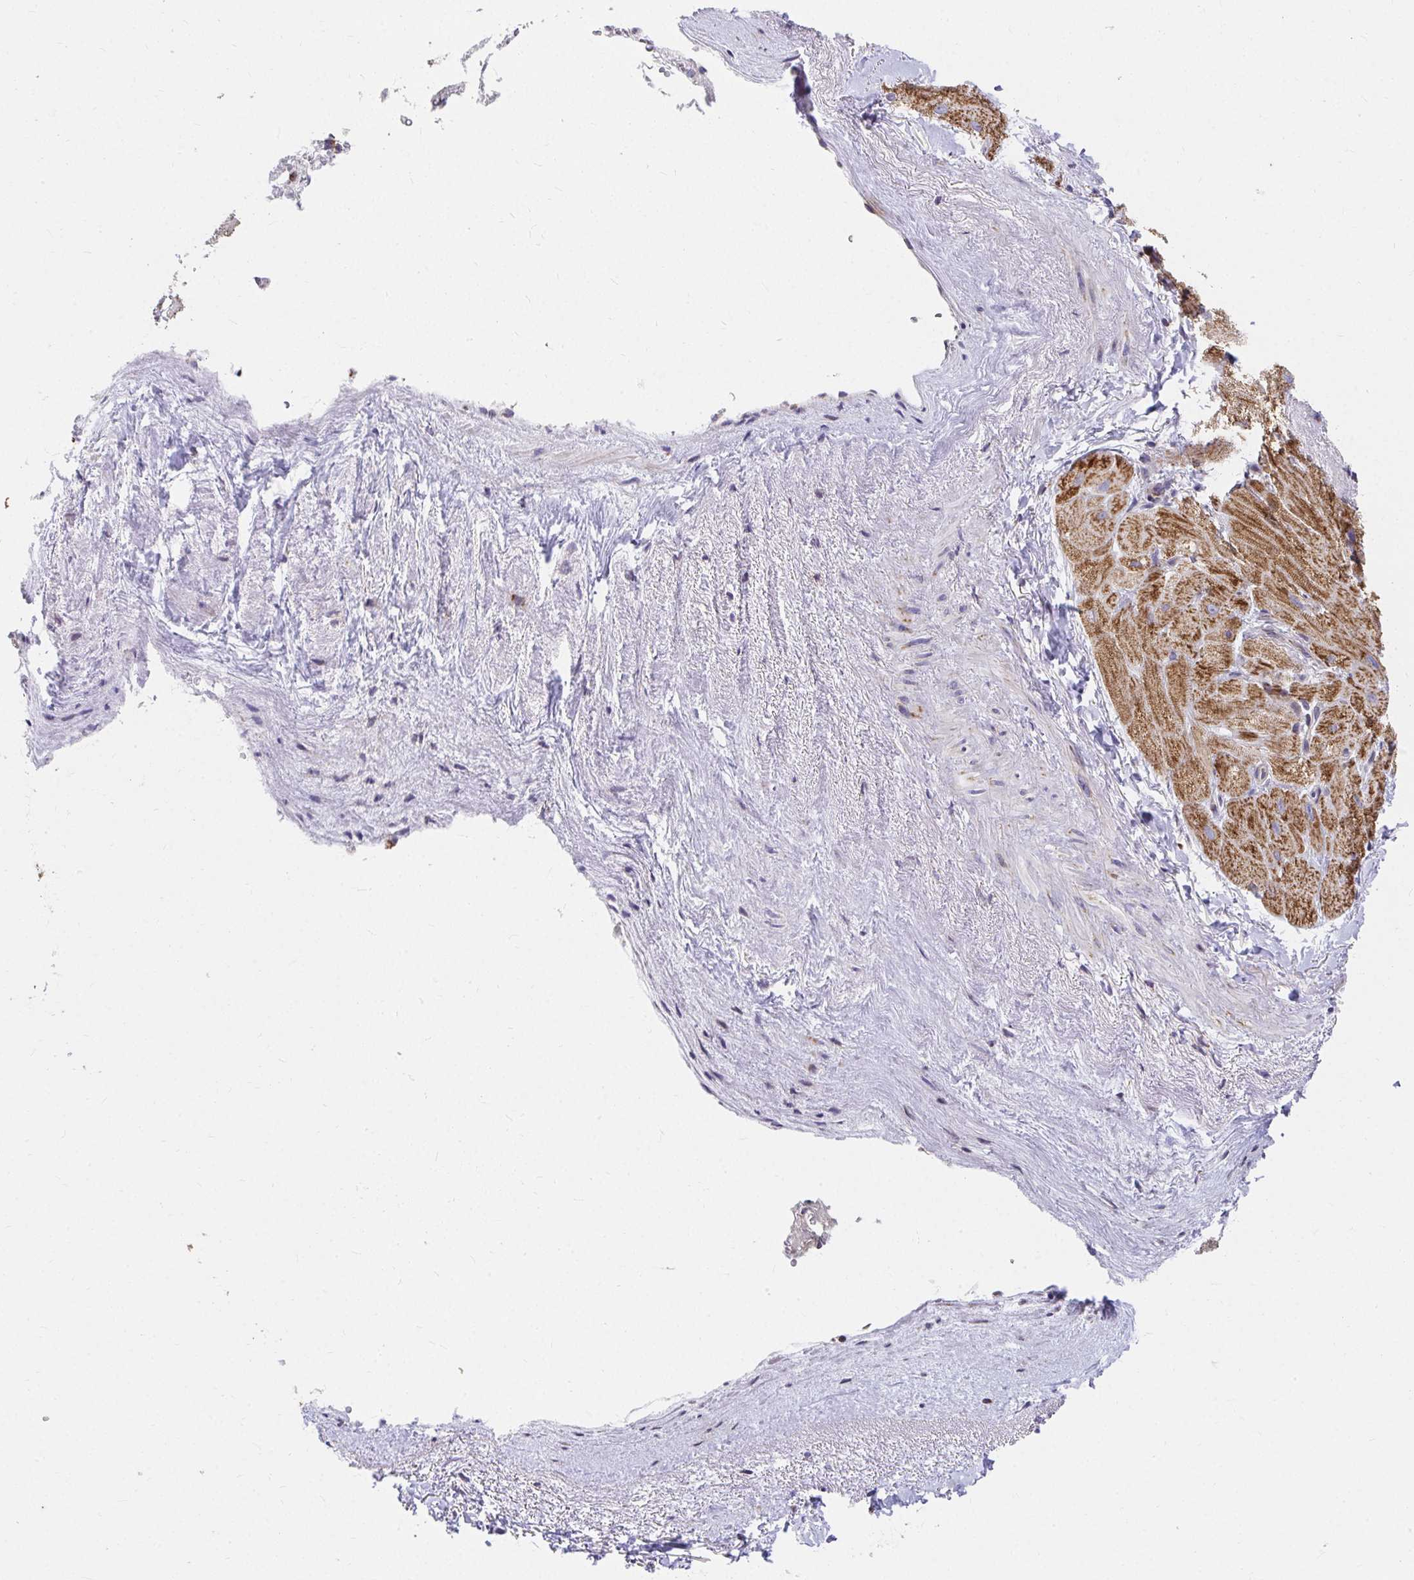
{"staining": {"intensity": "moderate", "quantity": ">75%", "location": "cytoplasmic/membranous"}, "tissue": "heart muscle", "cell_type": "Cardiomyocytes", "image_type": "normal", "snomed": [{"axis": "morphology", "description": "Normal tissue, NOS"}, {"axis": "topography", "description": "Heart"}], "caption": "Heart muscle stained with a brown dye reveals moderate cytoplasmic/membranous positive expression in approximately >75% of cardiomyocytes.", "gene": "EXOC5", "patient": {"sex": "male", "age": 62}}